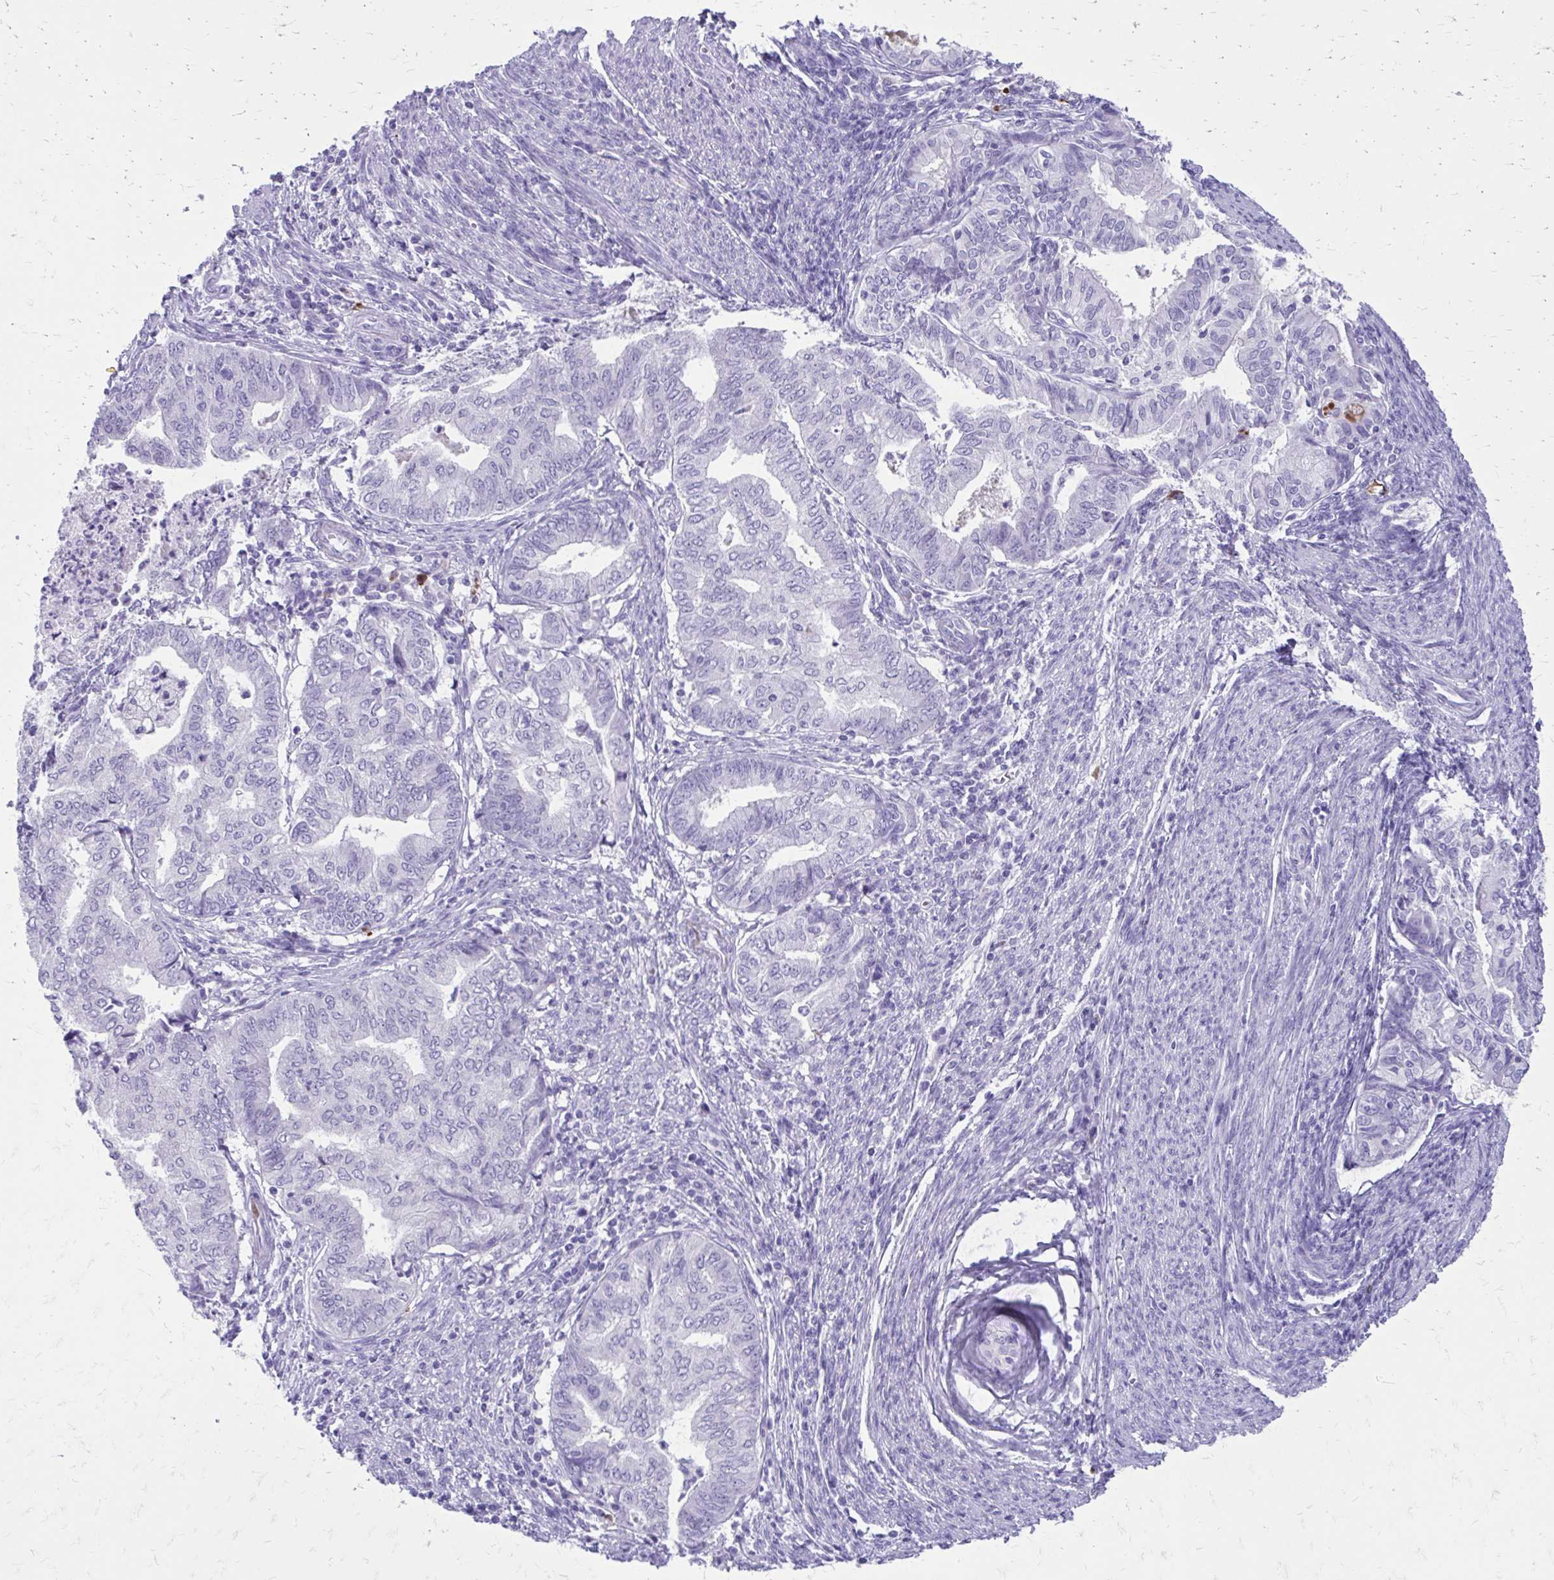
{"staining": {"intensity": "negative", "quantity": "none", "location": "none"}, "tissue": "endometrial cancer", "cell_type": "Tumor cells", "image_type": "cancer", "snomed": [{"axis": "morphology", "description": "Adenocarcinoma, NOS"}, {"axis": "topography", "description": "Endometrium"}], "caption": "Image shows no protein staining in tumor cells of endometrial cancer tissue. (IHC, brightfield microscopy, high magnification).", "gene": "SATL1", "patient": {"sex": "female", "age": 79}}